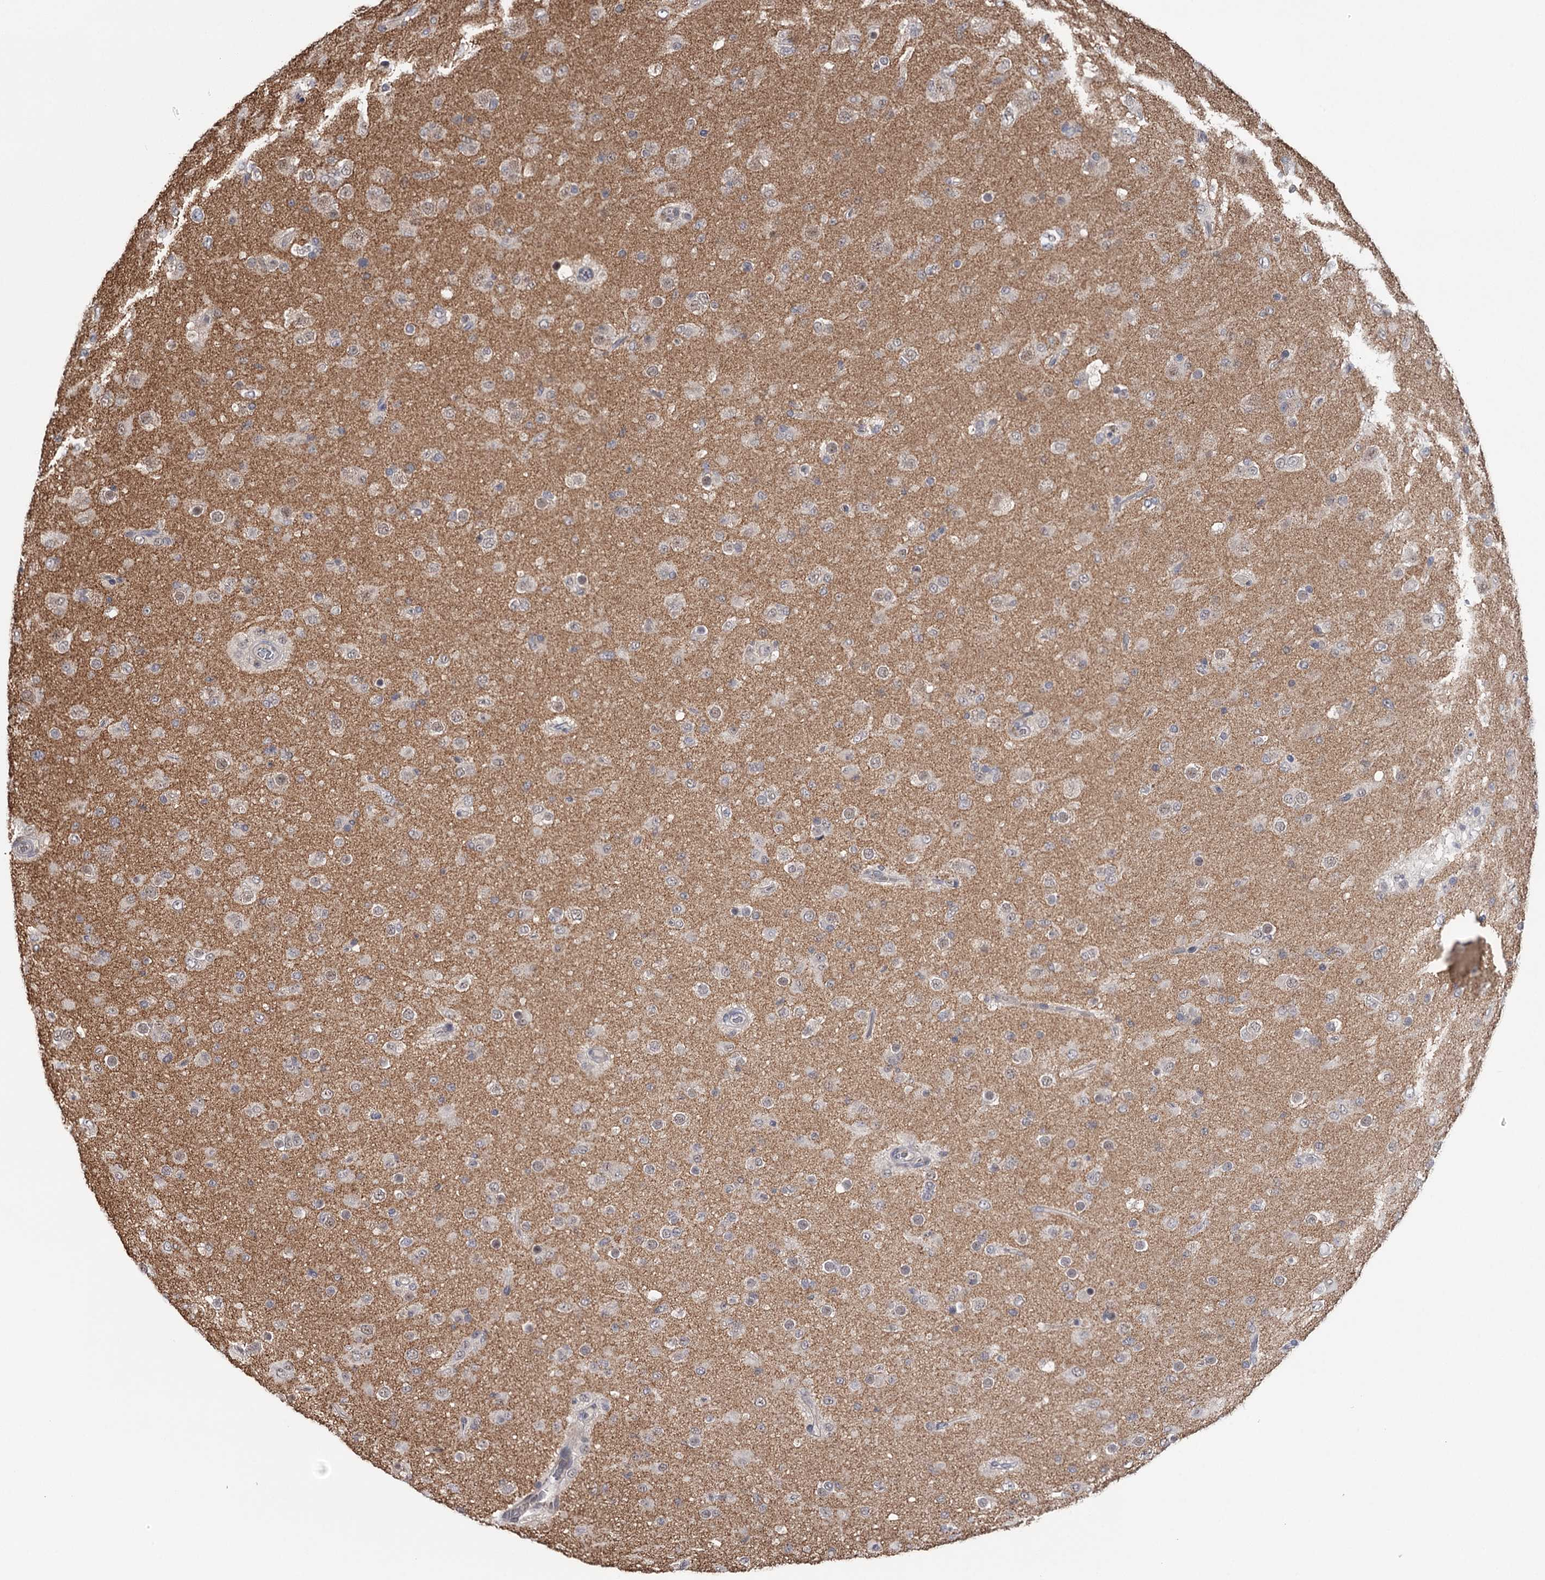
{"staining": {"intensity": "weak", "quantity": "<25%", "location": "nuclear"}, "tissue": "glioma", "cell_type": "Tumor cells", "image_type": "cancer", "snomed": [{"axis": "morphology", "description": "Glioma, malignant, Low grade"}, {"axis": "topography", "description": "Brain"}], "caption": "Human glioma stained for a protein using immunohistochemistry exhibits no expression in tumor cells.", "gene": "GTSF1", "patient": {"sex": "male", "age": 65}}